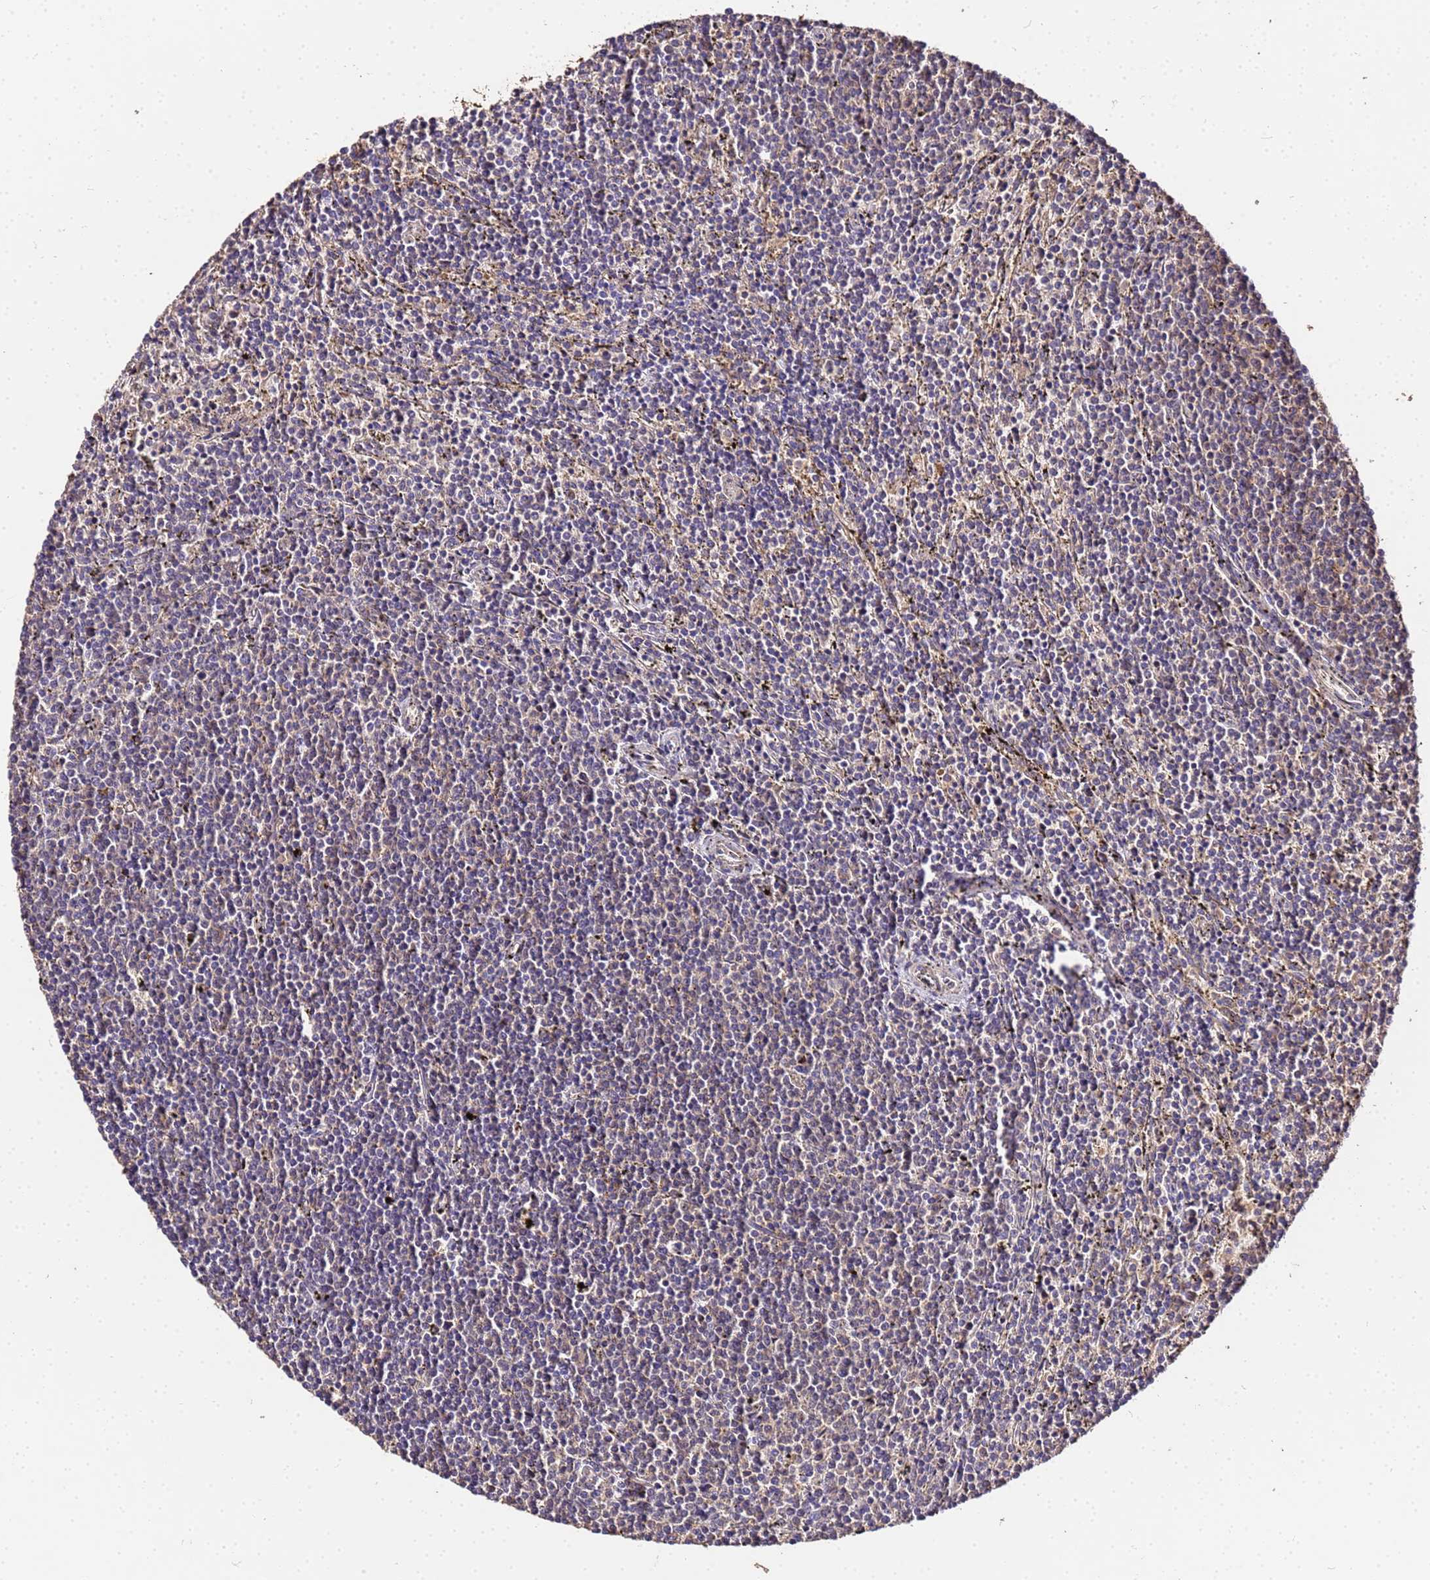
{"staining": {"intensity": "weak", "quantity": "25%-75%", "location": "cytoplasmic/membranous"}, "tissue": "lymphoma", "cell_type": "Tumor cells", "image_type": "cancer", "snomed": [{"axis": "morphology", "description": "Malignant lymphoma, non-Hodgkin's type, Low grade"}, {"axis": "topography", "description": "Spleen"}], "caption": "Immunohistochemical staining of human malignant lymphoma, non-Hodgkin's type (low-grade) reveals low levels of weak cytoplasmic/membranous staining in approximately 25%-75% of tumor cells.", "gene": "MTERF1", "patient": {"sex": "female", "age": 50}}